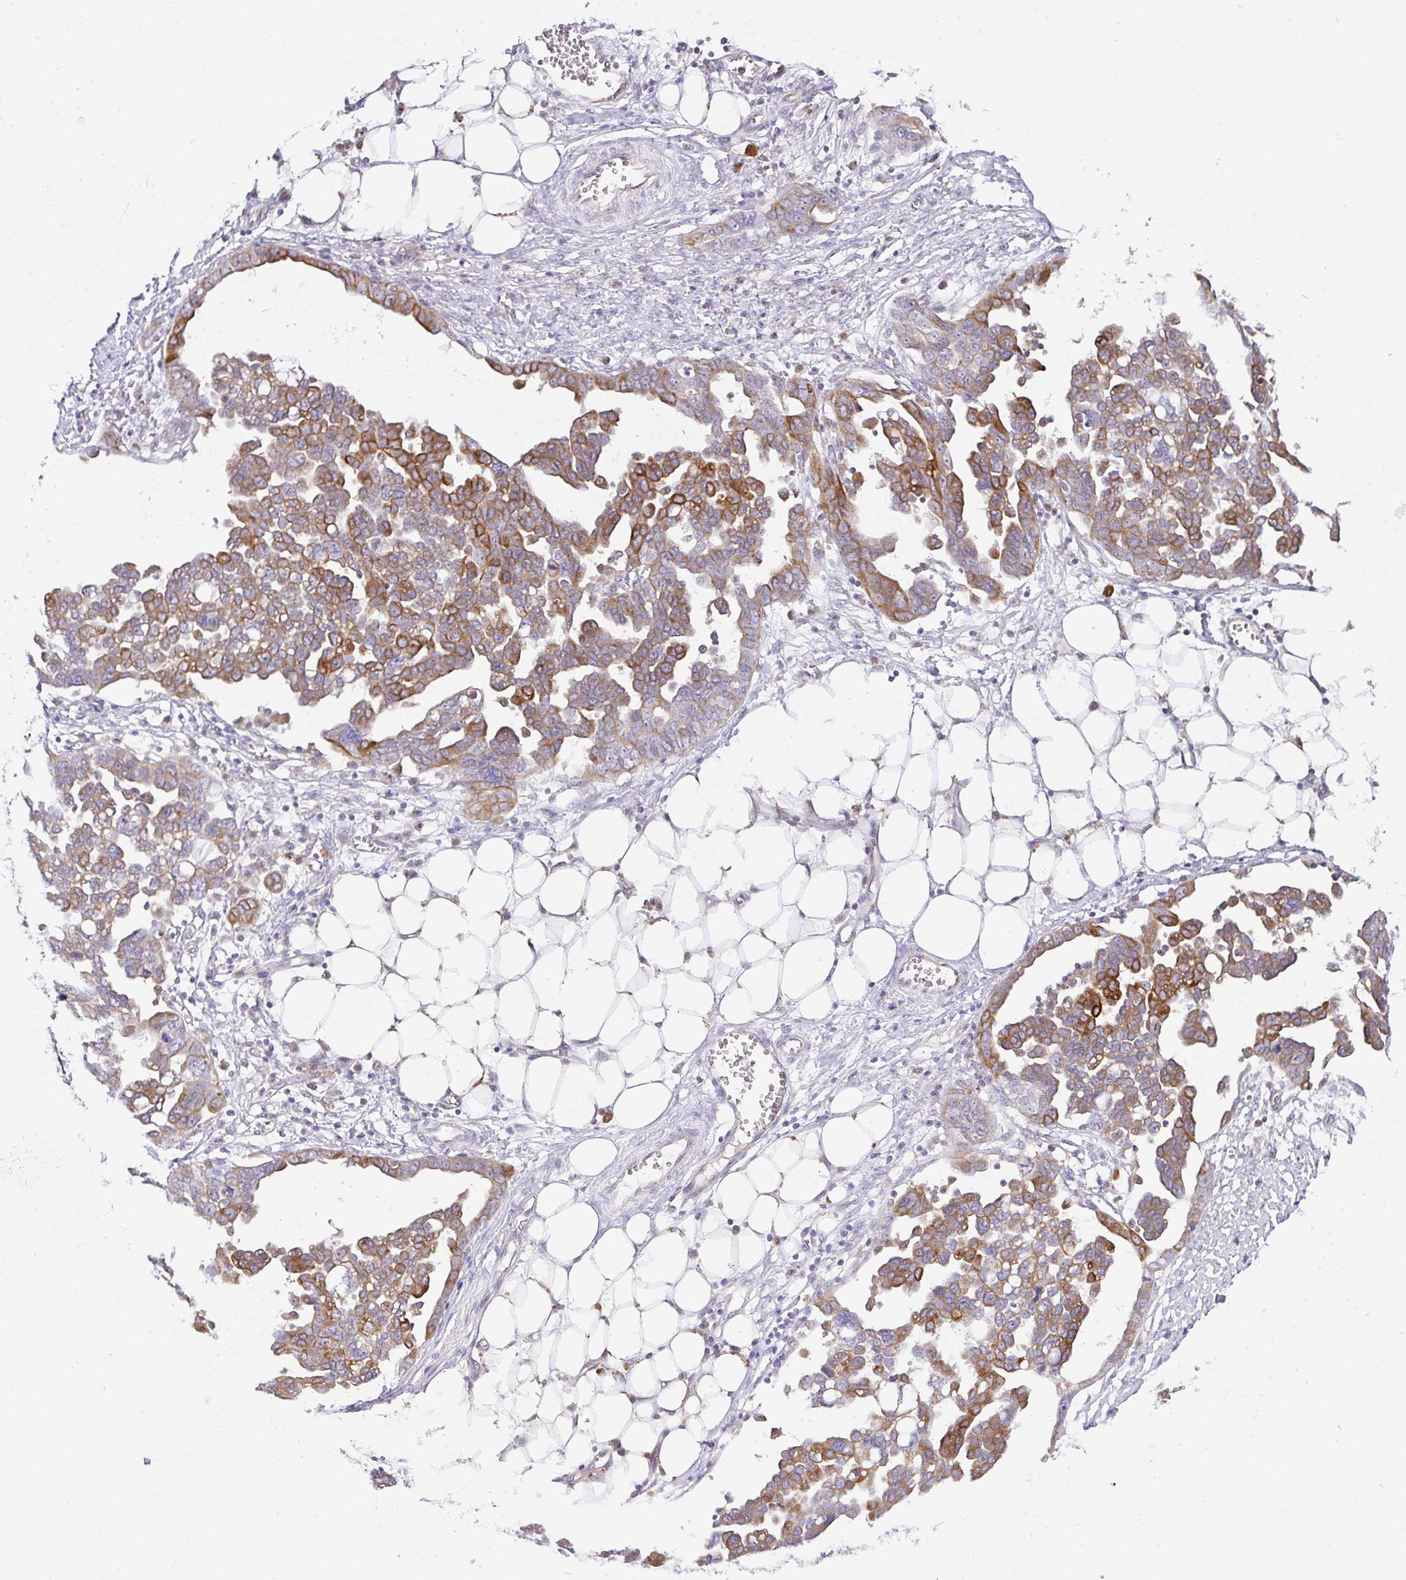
{"staining": {"intensity": "moderate", "quantity": "25%-75%", "location": "cytoplasmic/membranous"}, "tissue": "ovarian cancer", "cell_type": "Tumor cells", "image_type": "cancer", "snomed": [{"axis": "morphology", "description": "Cystadenocarcinoma, serous, NOS"}, {"axis": "topography", "description": "Ovary"}], "caption": "Ovarian cancer (serous cystadenocarcinoma) stained for a protein (brown) exhibits moderate cytoplasmic/membranous positive expression in about 25%-75% of tumor cells.", "gene": "EPN3", "patient": {"sex": "female", "age": 59}}